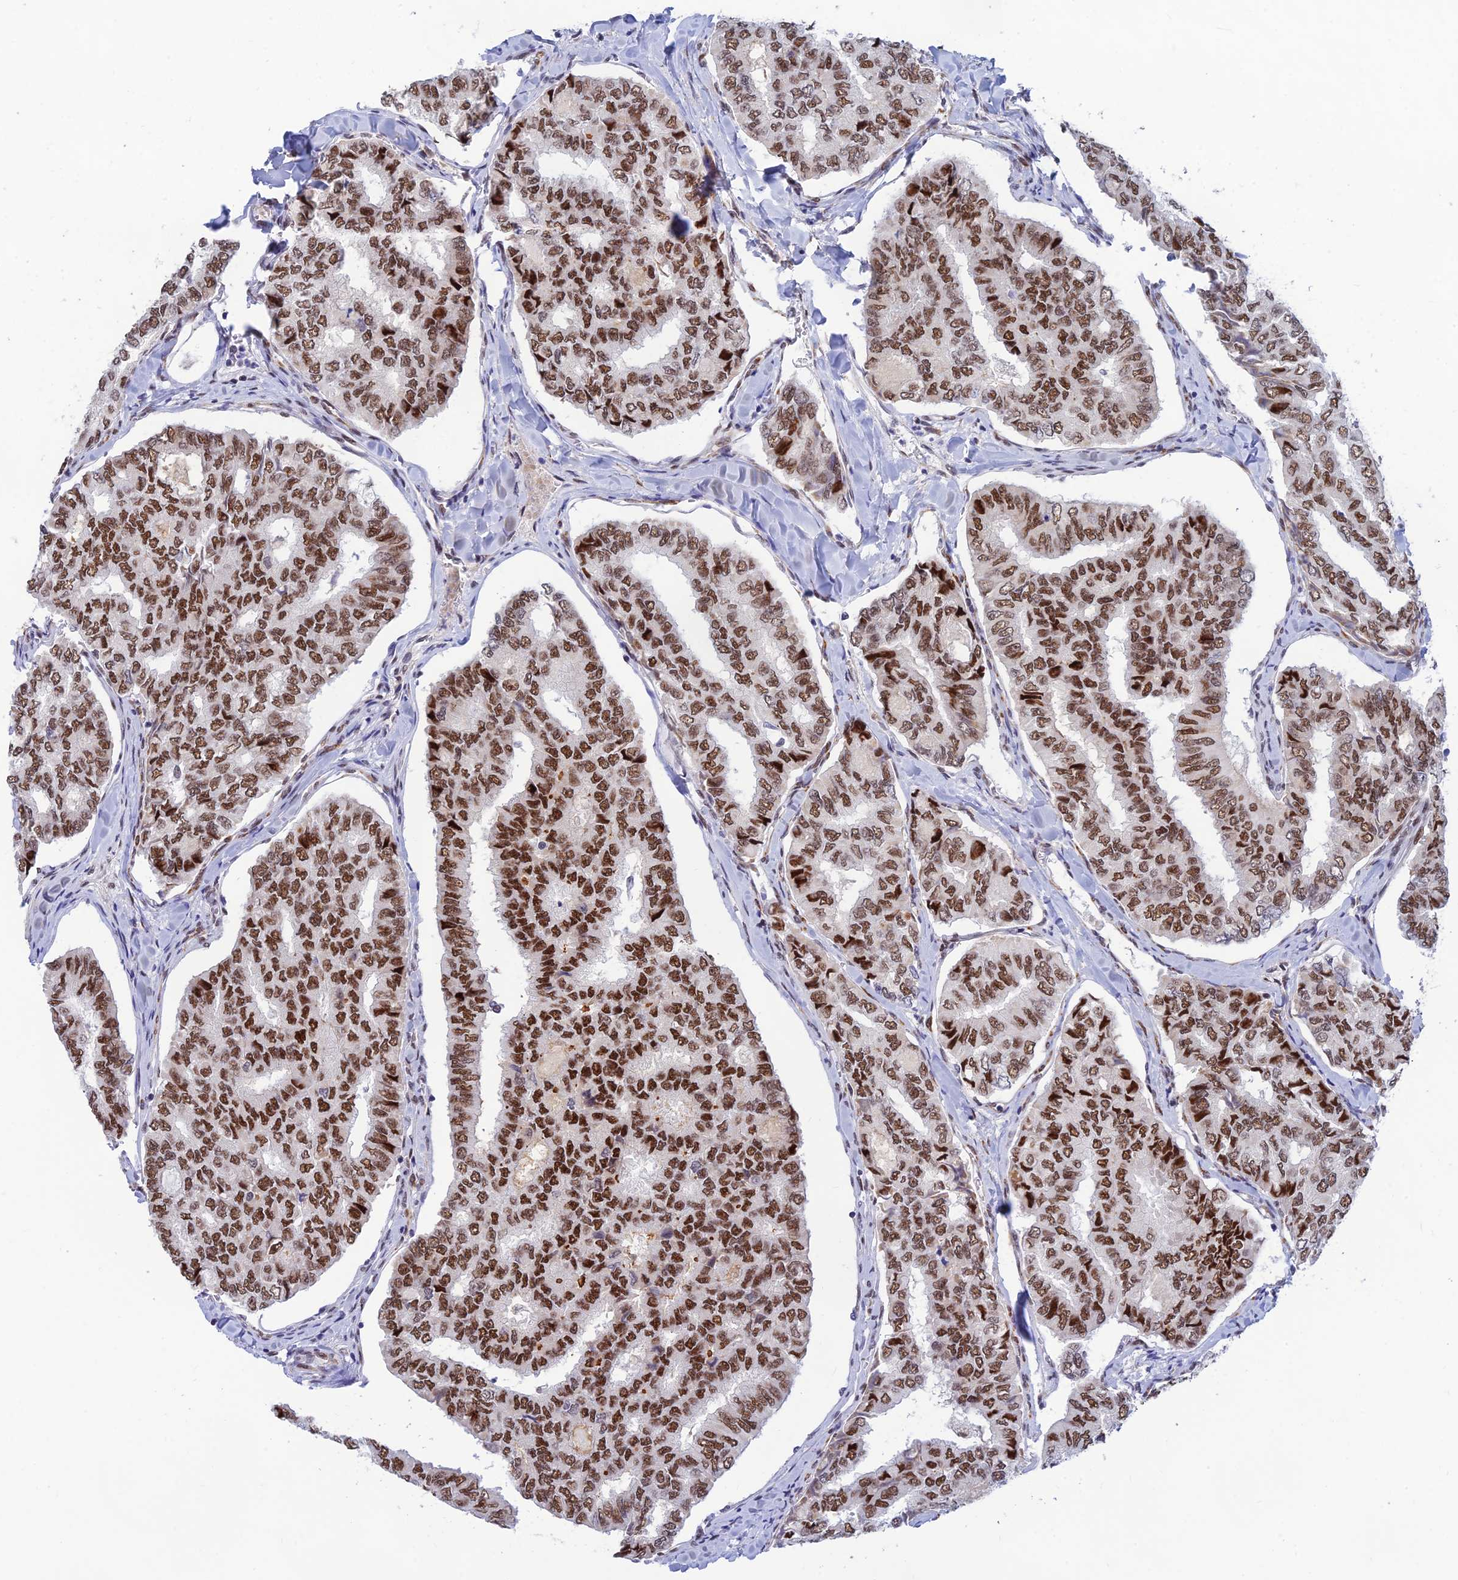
{"staining": {"intensity": "strong", "quantity": ">75%", "location": "nuclear"}, "tissue": "thyroid cancer", "cell_type": "Tumor cells", "image_type": "cancer", "snomed": [{"axis": "morphology", "description": "Papillary adenocarcinoma, NOS"}, {"axis": "topography", "description": "Thyroid gland"}], "caption": "Immunohistochemical staining of human thyroid cancer displays strong nuclear protein staining in approximately >75% of tumor cells. The staining was performed using DAB (3,3'-diaminobenzidine) to visualize the protein expression in brown, while the nuclei were stained in blue with hematoxylin (Magnification: 20x).", "gene": "CLK4", "patient": {"sex": "female", "age": 35}}